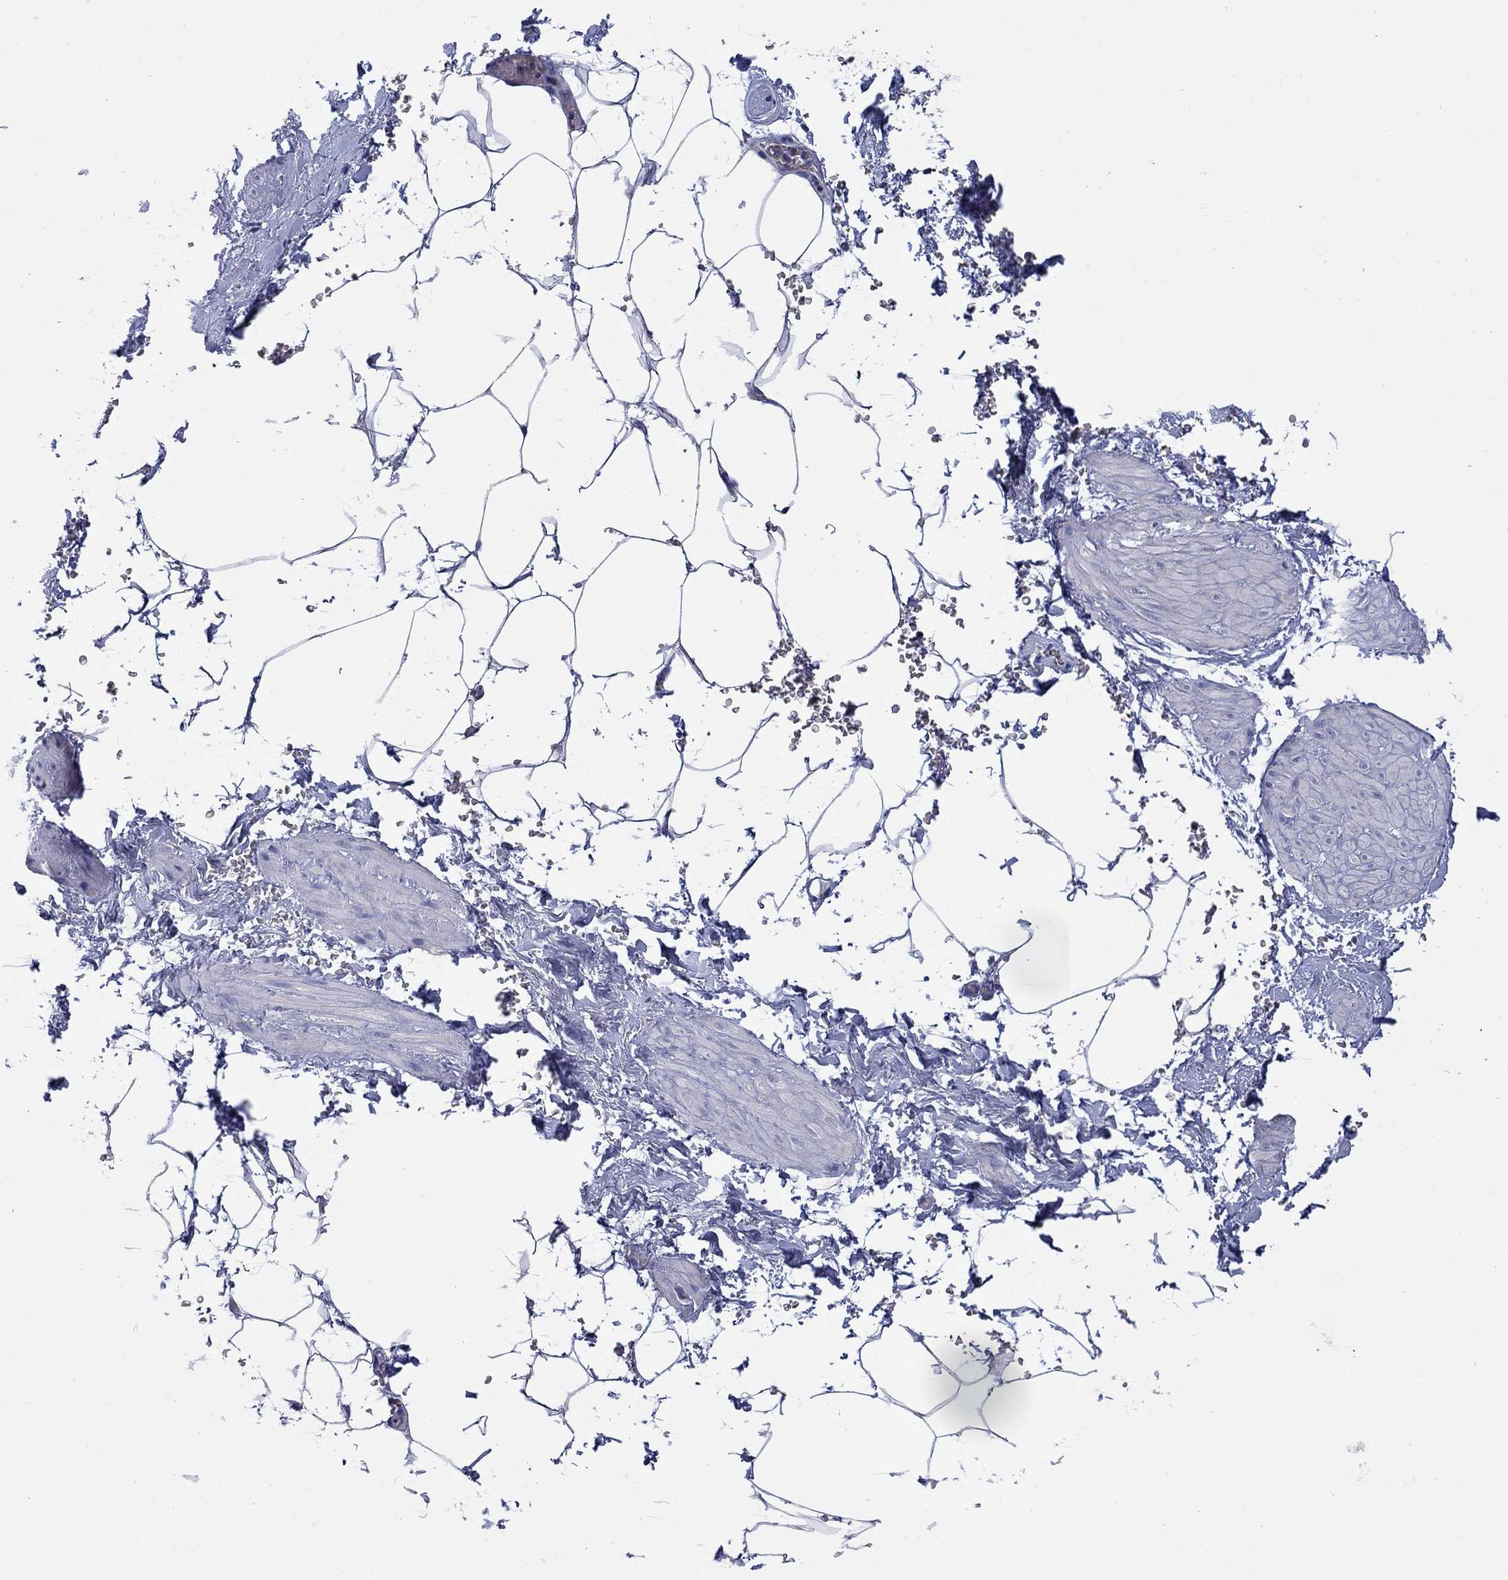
{"staining": {"intensity": "negative", "quantity": "none", "location": "none"}, "tissue": "adipose tissue", "cell_type": "Adipocytes", "image_type": "normal", "snomed": [{"axis": "morphology", "description": "Normal tissue, NOS"}, {"axis": "topography", "description": "Soft tissue"}, {"axis": "topography", "description": "Adipose tissue"}, {"axis": "topography", "description": "Vascular tissue"}, {"axis": "topography", "description": "Peripheral nerve tissue"}], "caption": "This is an IHC histopathology image of unremarkable human adipose tissue. There is no positivity in adipocytes.", "gene": "HPS5", "patient": {"sex": "male", "age": 68}}